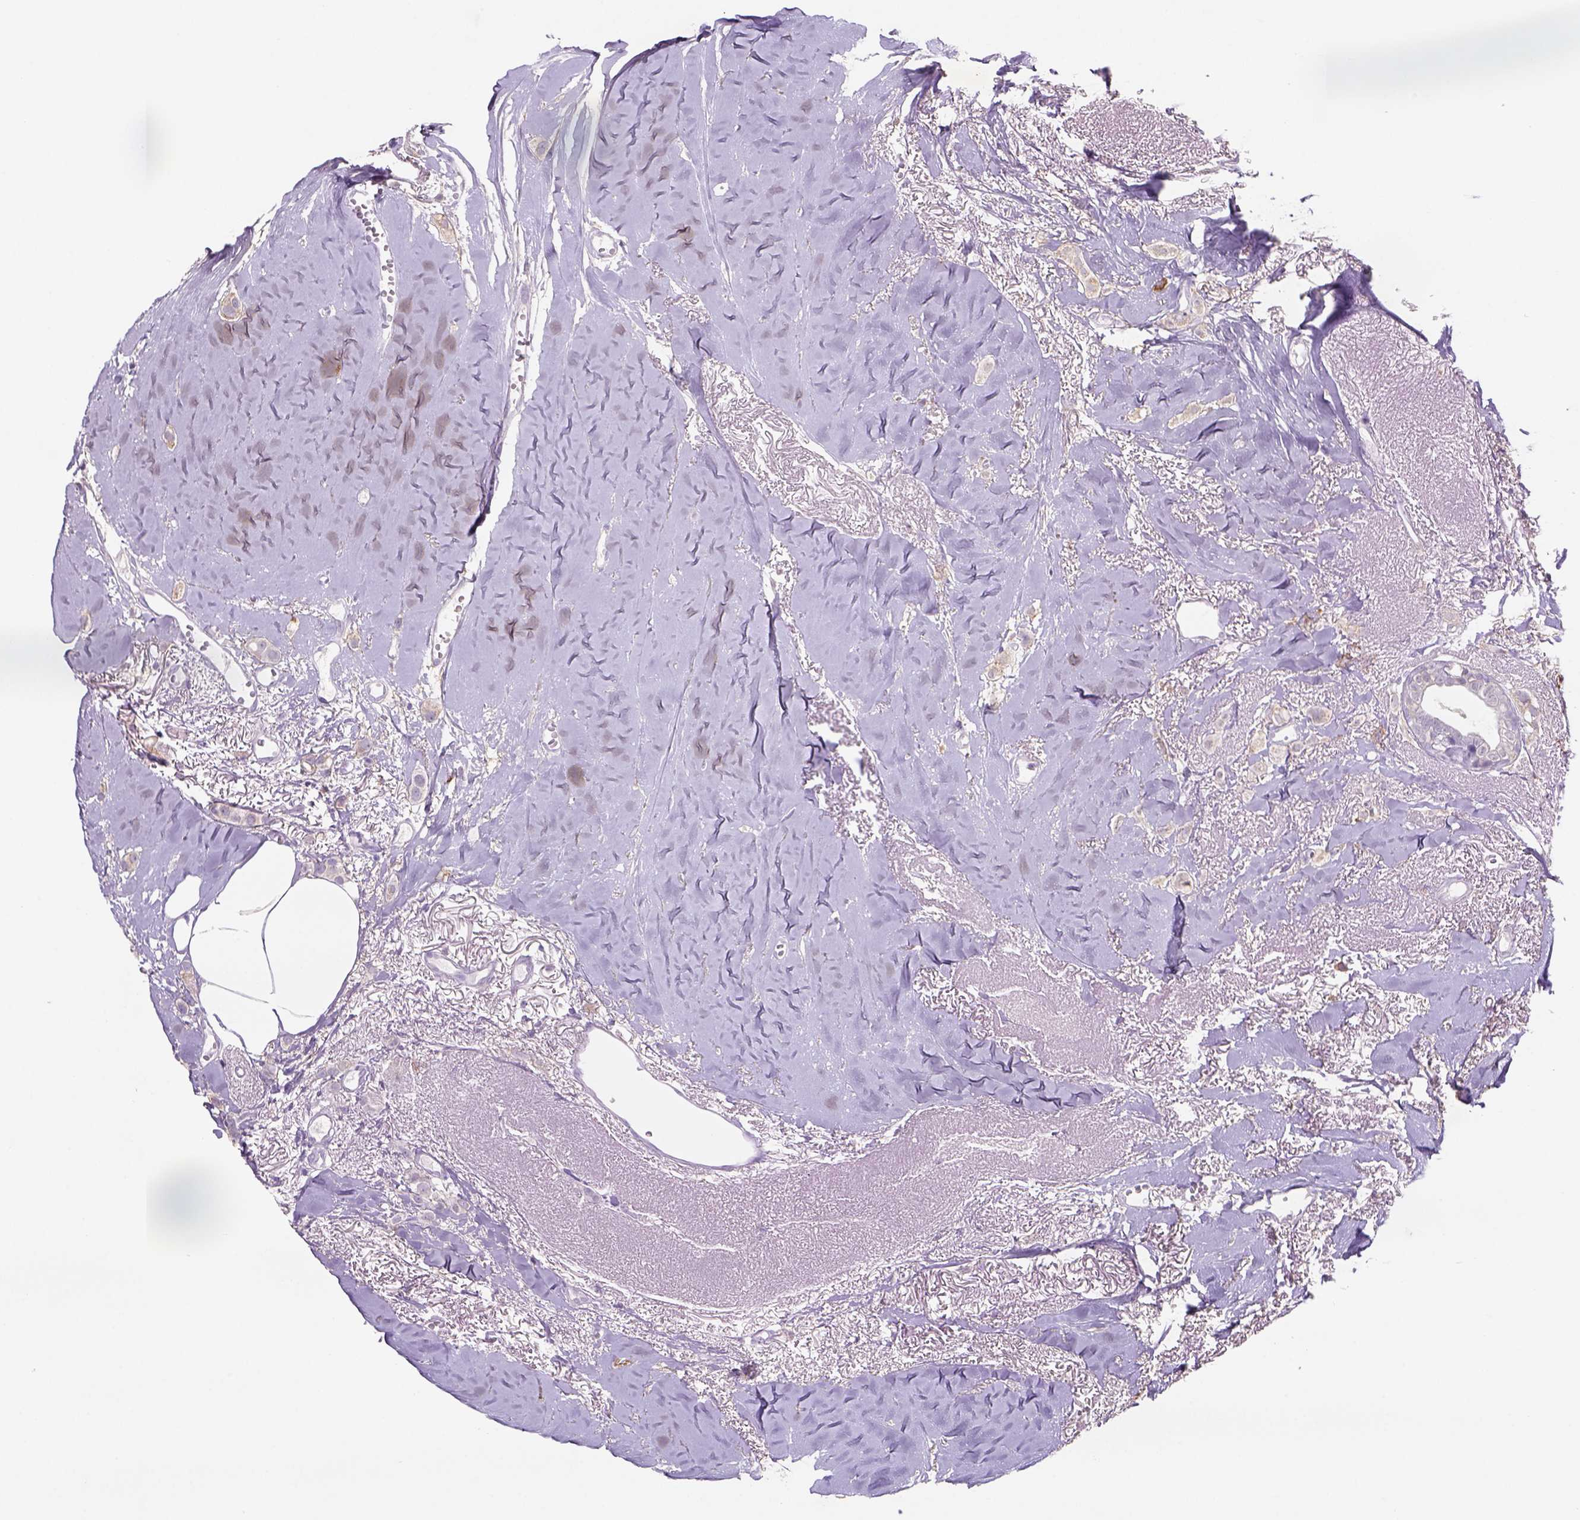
{"staining": {"intensity": "negative", "quantity": "none", "location": "none"}, "tissue": "breast cancer", "cell_type": "Tumor cells", "image_type": "cancer", "snomed": [{"axis": "morphology", "description": "Duct carcinoma"}, {"axis": "topography", "description": "Breast"}], "caption": "Immunohistochemistry (IHC) of human infiltrating ductal carcinoma (breast) shows no expression in tumor cells.", "gene": "NAALAD2", "patient": {"sex": "female", "age": 85}}